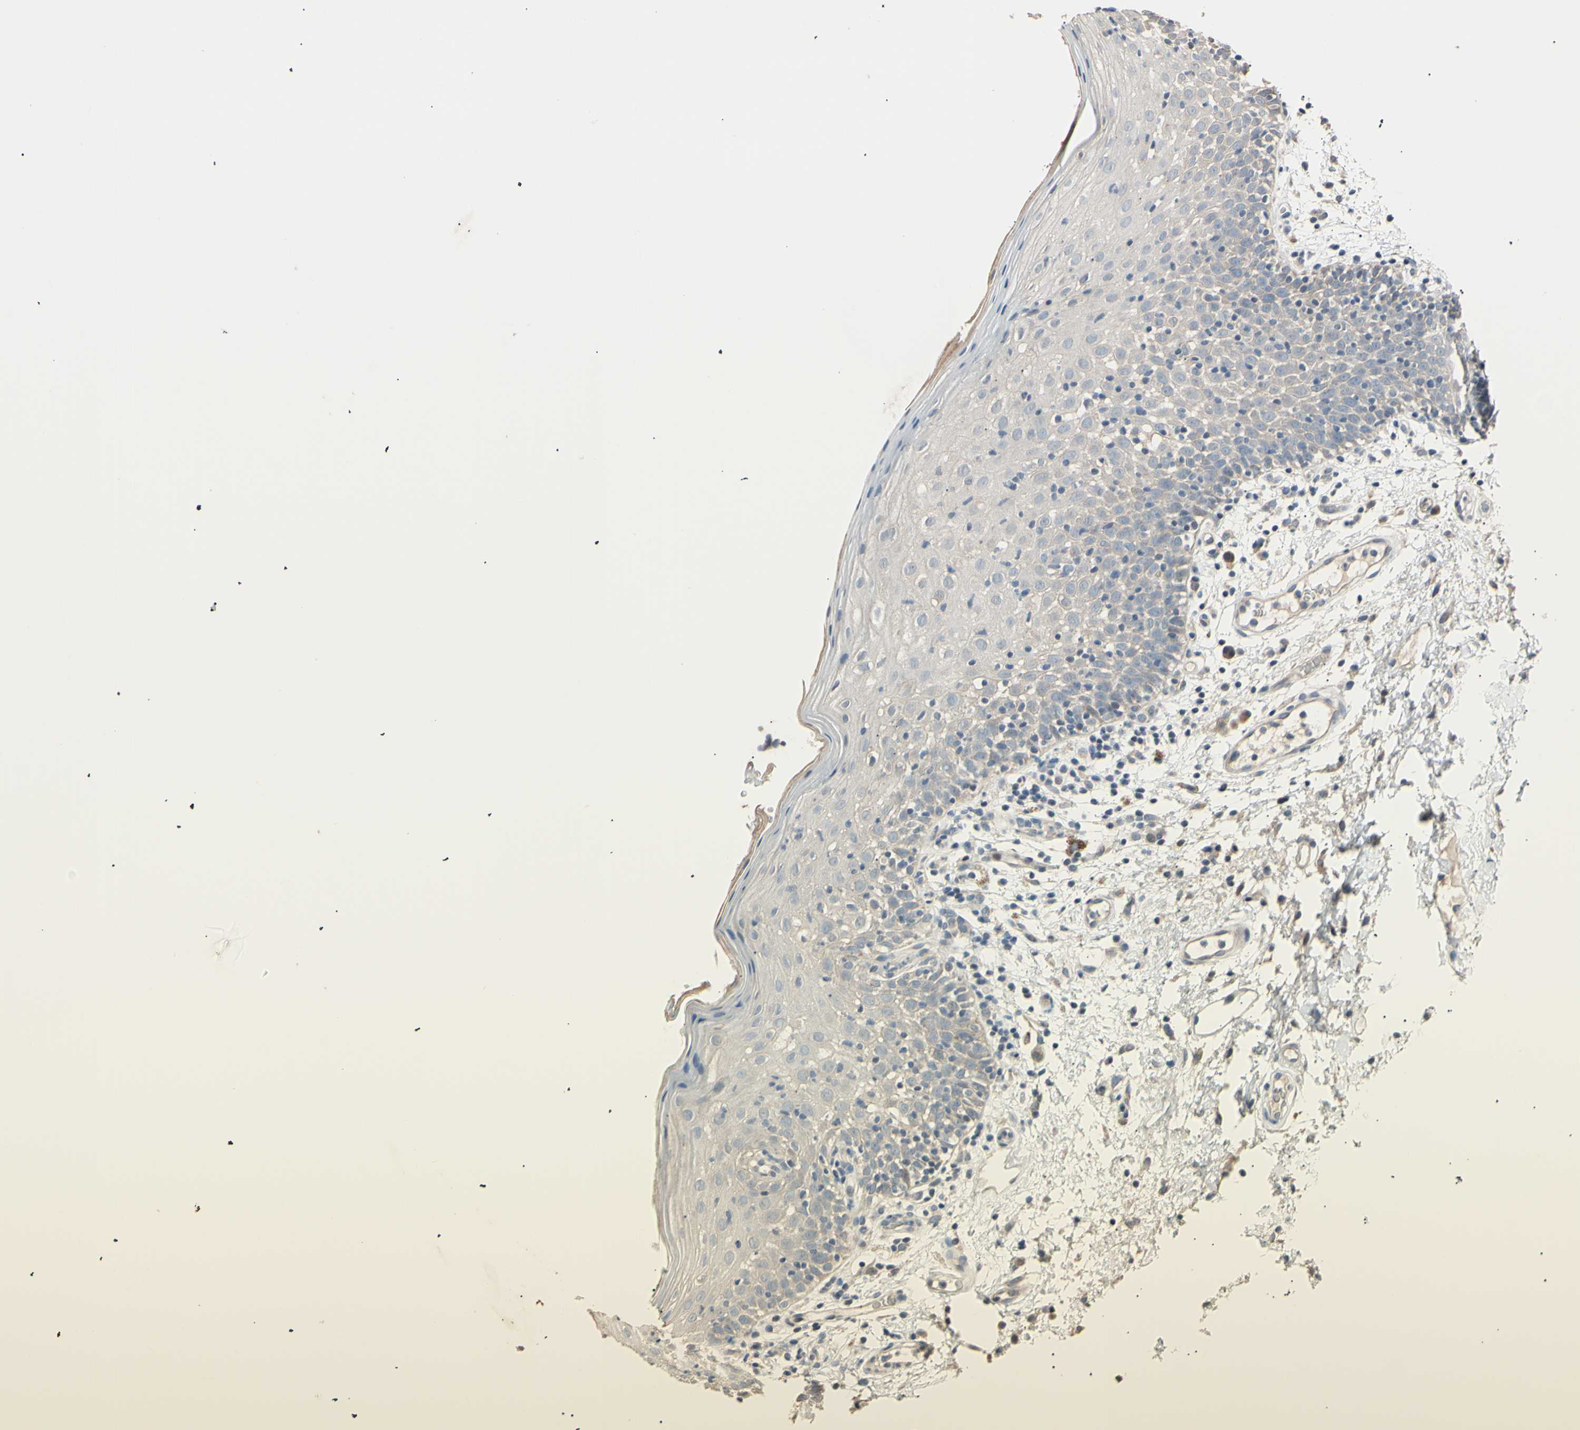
{"staining": {"intensity": "weak", "quantity": "<25%", "location": "cytoplasmic/membranous"}, "tissue": "oral mucosa", "cell_type": "Squamous epithelial cells", "image_type": "normal", "snomed": [{"axis": "morphology", "description": "Normal tissue, NOS"}, {"axis": "morphology", "description": "Squamous cell carcinoma, NOS"}, {"axis": "topography", "description": "Skeletal muscle"}, {"axis": "topography", "description": "Oral tissue"}], "caption": "The immunohistochemistry image has no significant staining in squamous epithelial cells of oral mucosa.", "gene": "LDLR", "patient": {"sex": "male", "age": 71}}